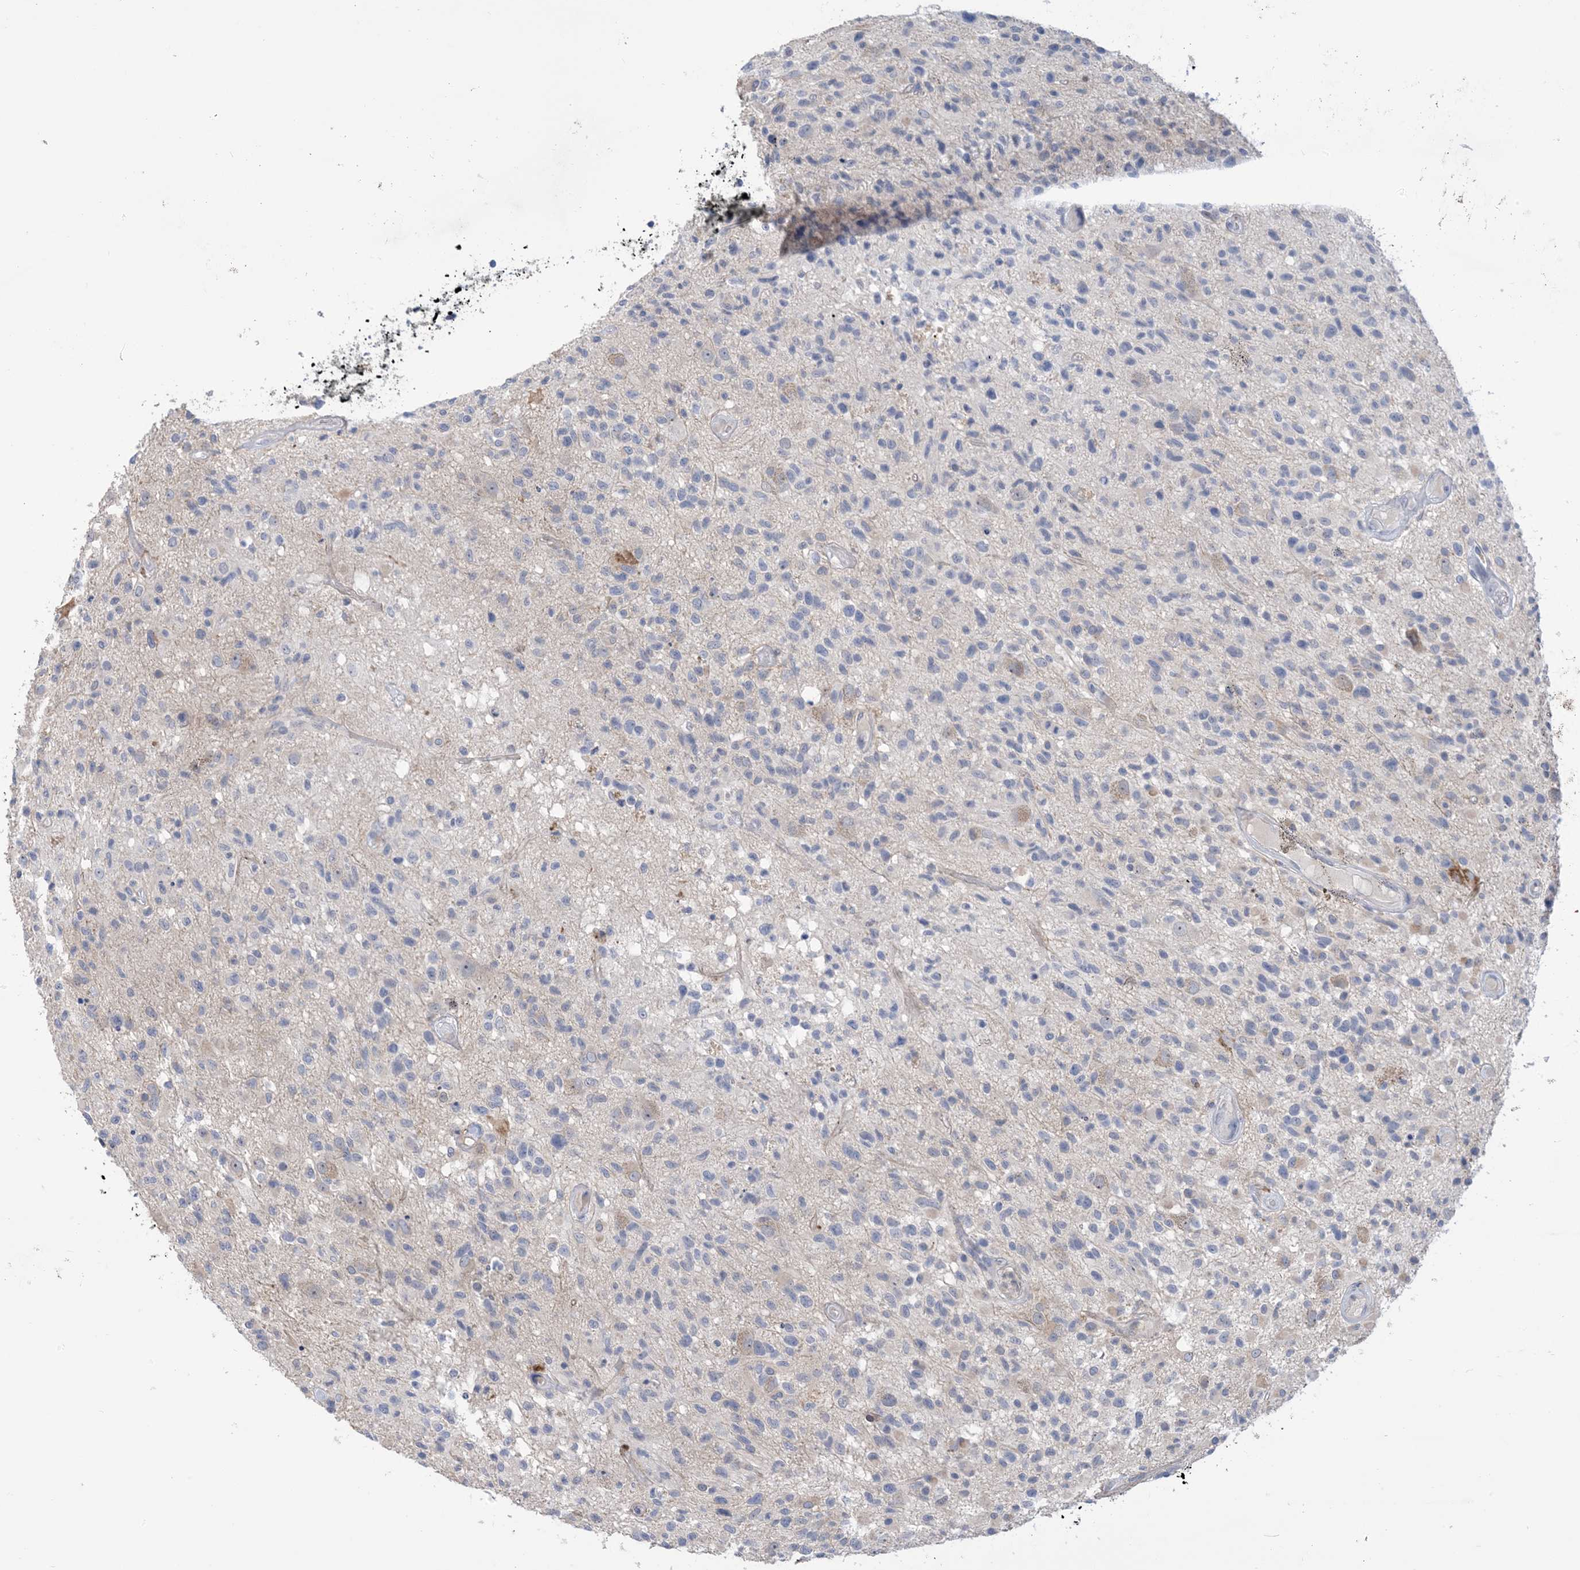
{"staining": {"intensity": "negative", "quantity": "none", "location": "none"}, "tissue": "glioma", "cell_type": "Tumor cells", "image_type": "cancer", "snomed": [{"axis": "morphology", "description": "Glioma, malignant, High grade"}, {"axis": "morphology", "description": "Glioblastoma, NOS"}, {"axis": "topography", "description": "Brain"}], "caption": "Photomicrograph shows no significant protein expression in tumor cells of glioma. (DAB (3,3'-diaminobenzidine) immunohistochemistry (IHC) visualized using brightfield microscopy, high magnification).", "gene": "TTYH1", "patient": {"sex": "male", "age": 60}}